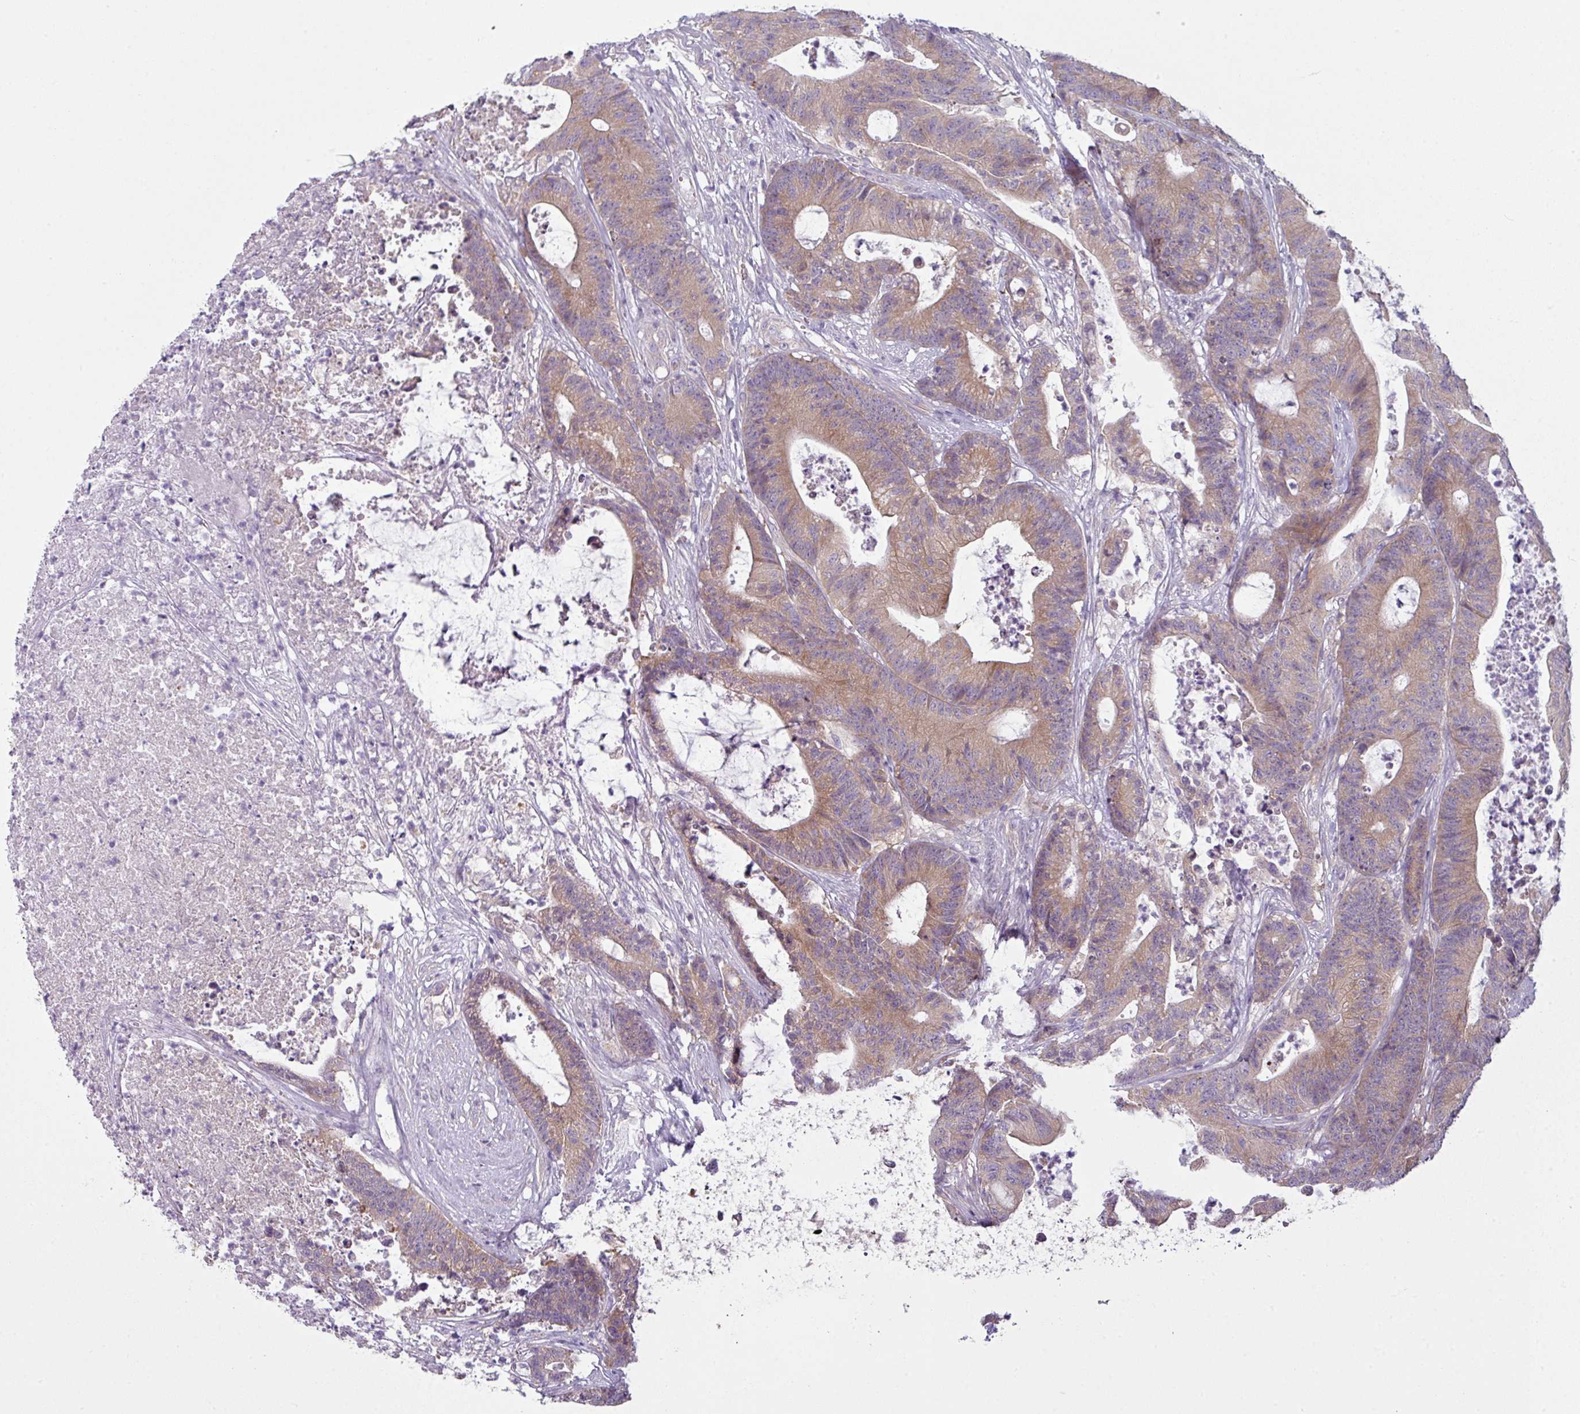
{"staining": {"intensity": "moderate", "quantity": "25%-75%", "location": "cytoplasmic/membranous"}, "tissue": "colorectal cancer", "cell_type": "Tumor cells", "image_type": "cancer", "snomed": [{"axis": "morphology", "description": "Adenocarcinoma, NOS"}, {"axis": "topography", "description": "Colon"}], "caption": "Brown immunohistochemical staining in colorectal adenocarcinoma displays moderate cytoplasmic/membranous expression in approximately 25%-75% of tumor cells. (IHC, brightfield microscopy, high magnification).", "gene": "CAMK2B", "patient": {"sex": "female", "age": 84}}